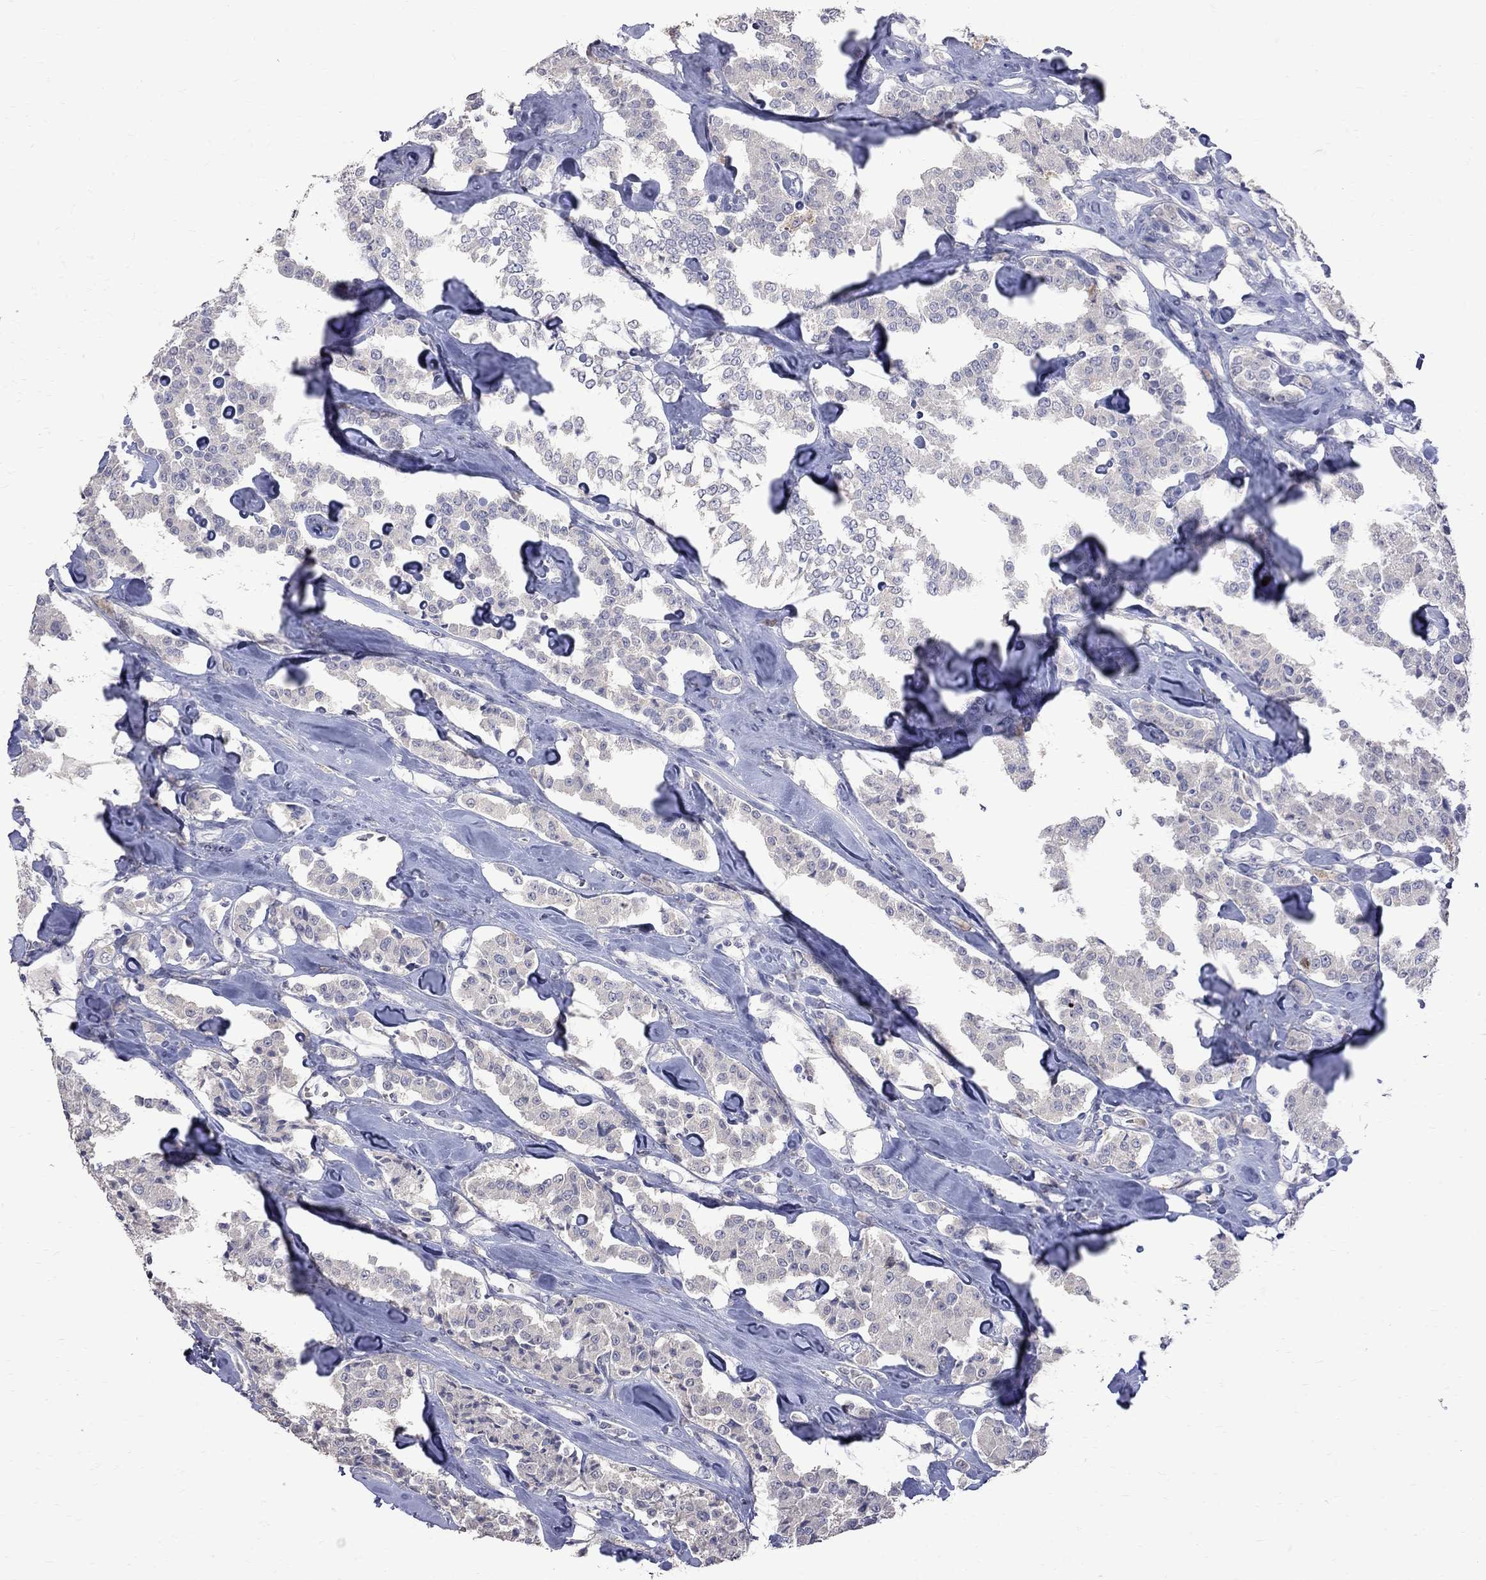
{"staining": {"intensity": "negative", "quantity": "none", "location": "none"}, "tissue": "carcinoid", "cell_type": "Tumor cells", "image_type": "cancer", "snomed": [{"axis": "morphology", "description": "Carcinoid, malignant, NOS"}, {"axis": "topography", "description": "Pancreas"}], "caption": "Tumor cells show no significant protein expression in carcinoid.", "gene": "CKAP2", "patient": {"sex": "male", "age": 41}}